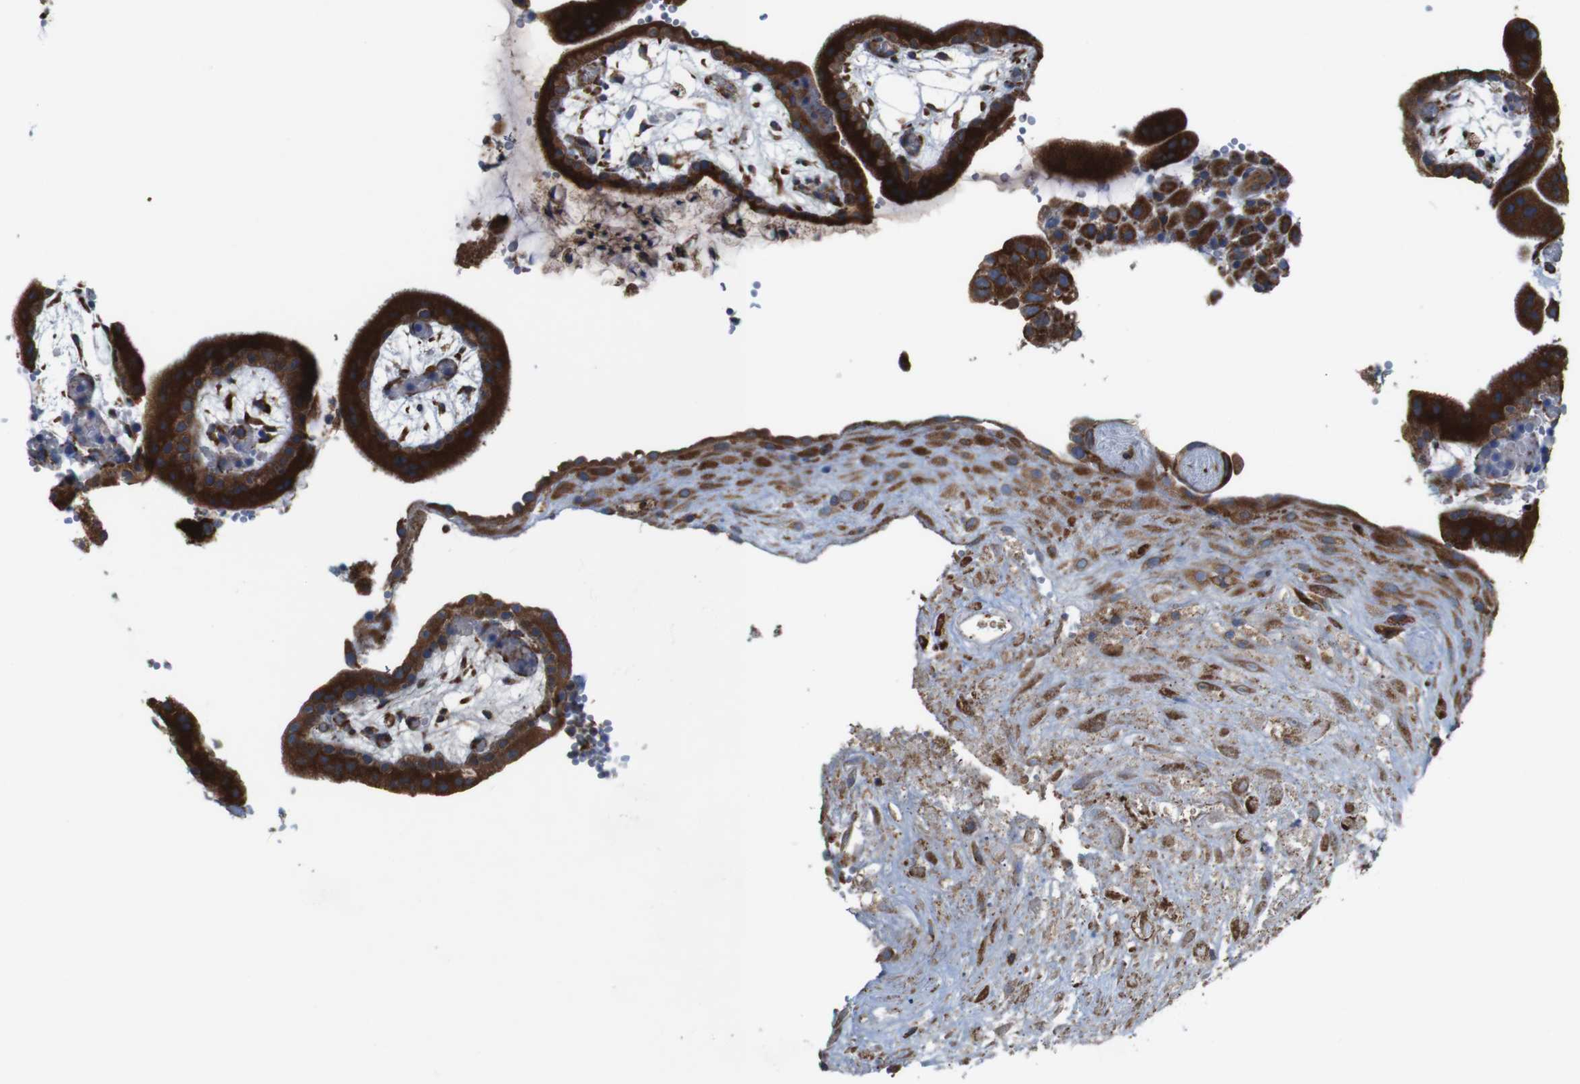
{"staining": {"intensity": "strong", "quantity": ">75%", "location": "cytoplasmic/membranous"}, "tissue": "placenta", "cell_type": "Decidual cells", "image_type": "normal", "snomed": [{"axis": "morphology", "description": "Normal tissue, NOS"}, {"axis": "topography", "description": "Placenta"}], "caption": "Protein expression analysis of benign placenta shows strong cytoplasmic/membranous staining in approximately >75% of decidual cells.", "gene": "UGGT1", "patient": {"sex": "female", "age": 18}}